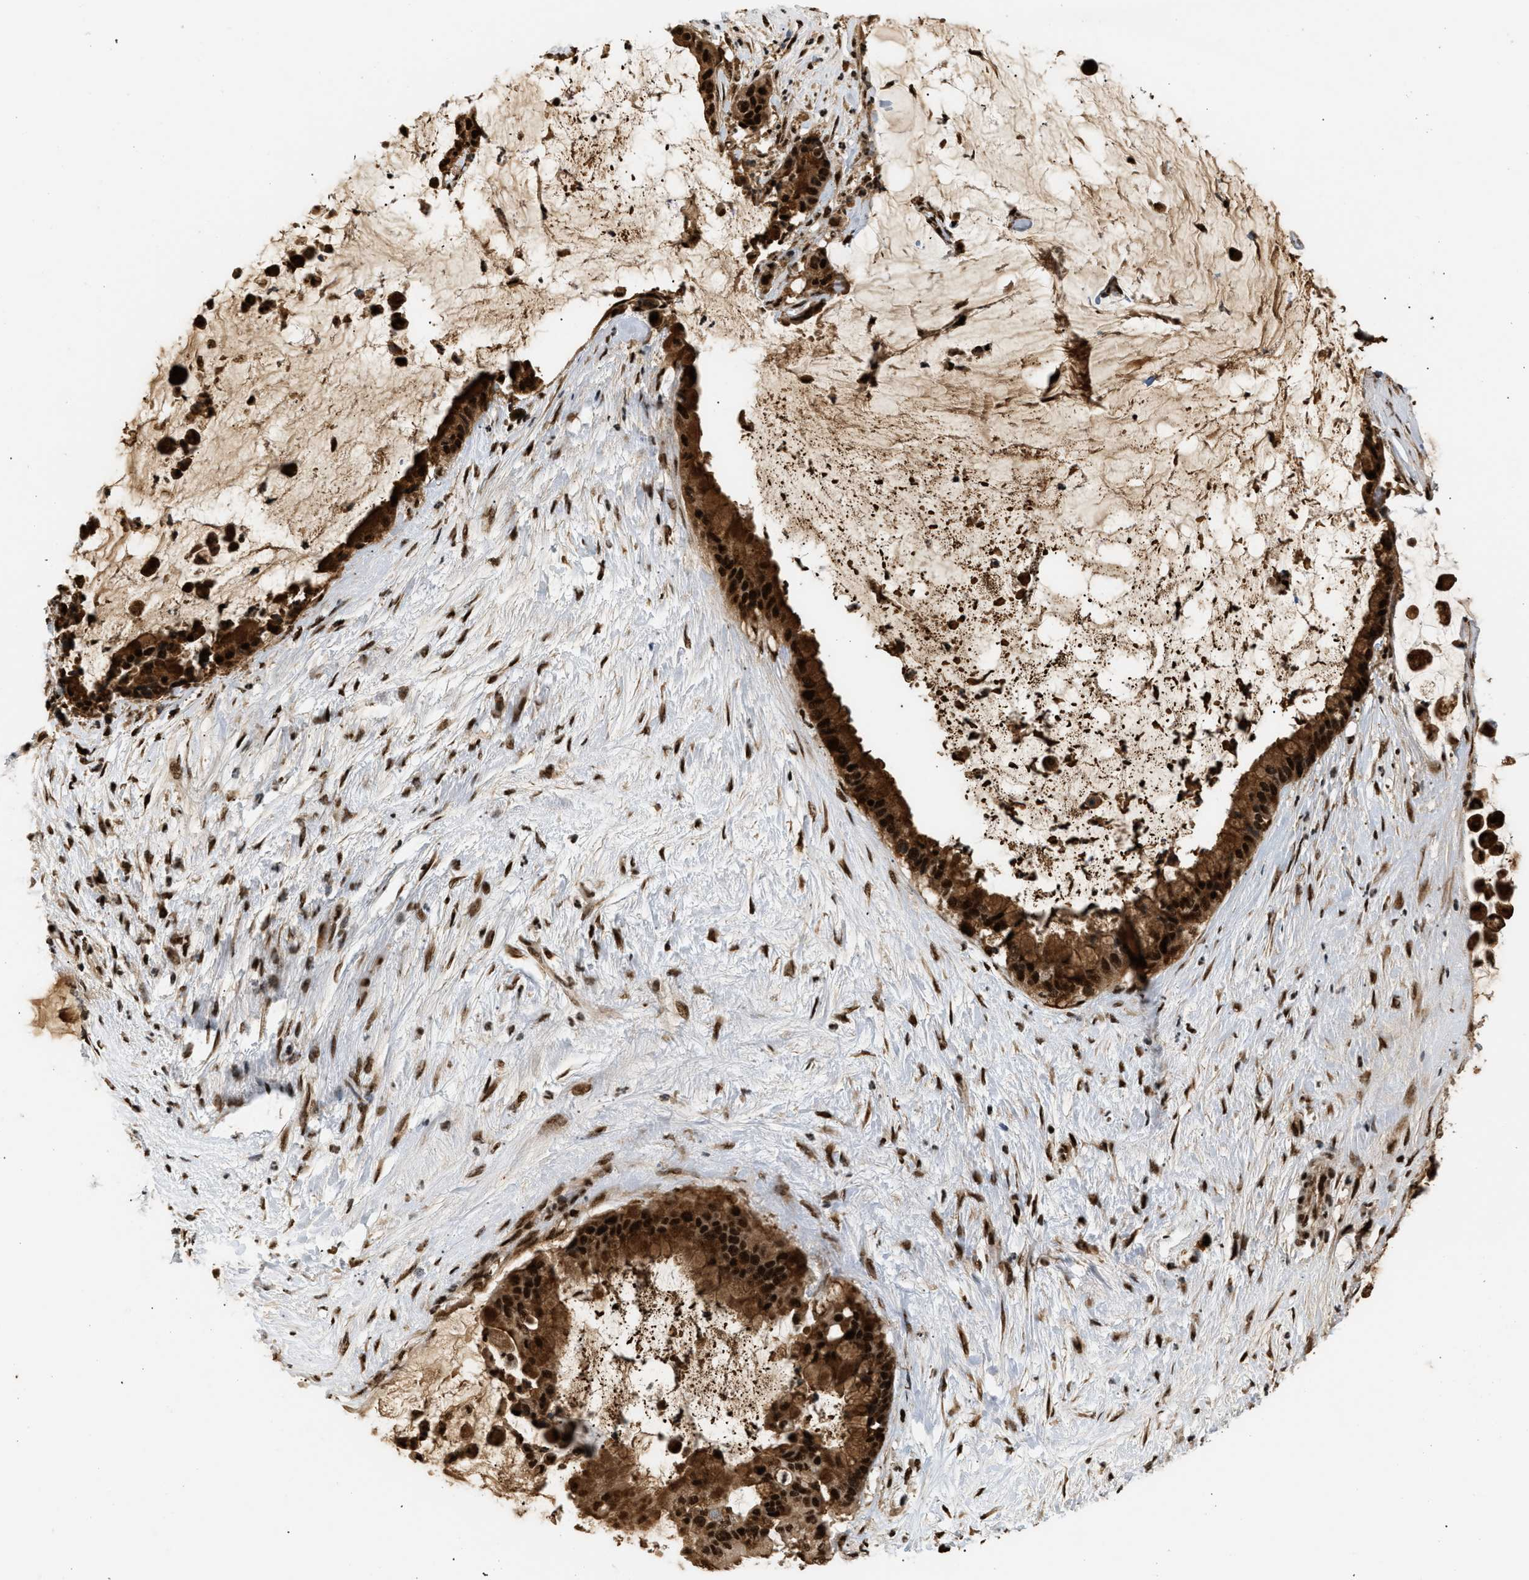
{"staining": {"intensity": "strong", "quantity": ">75%", "location": "cytoplasmic/membranous,nuclear"}, "tissue": "pancreatic cancer", "cell_type": "Tumor cells", "image_type": "cancer", "snomed": [{"axis": "morphology", "description": "Adenocarcinoma, NOS"}, {"axis": "topography", "description": "Pancreas"}], "caption": "This is a photomicrograph of immunohistochemistry (IHC) staining of pancreatic cancer (adenocarcinoma), which shows strong staining in the cytoplasmic/membranous and nuclear of tumor cells.", "gene": "RBM5", "patient": {"sex": "male", "age": 41}}